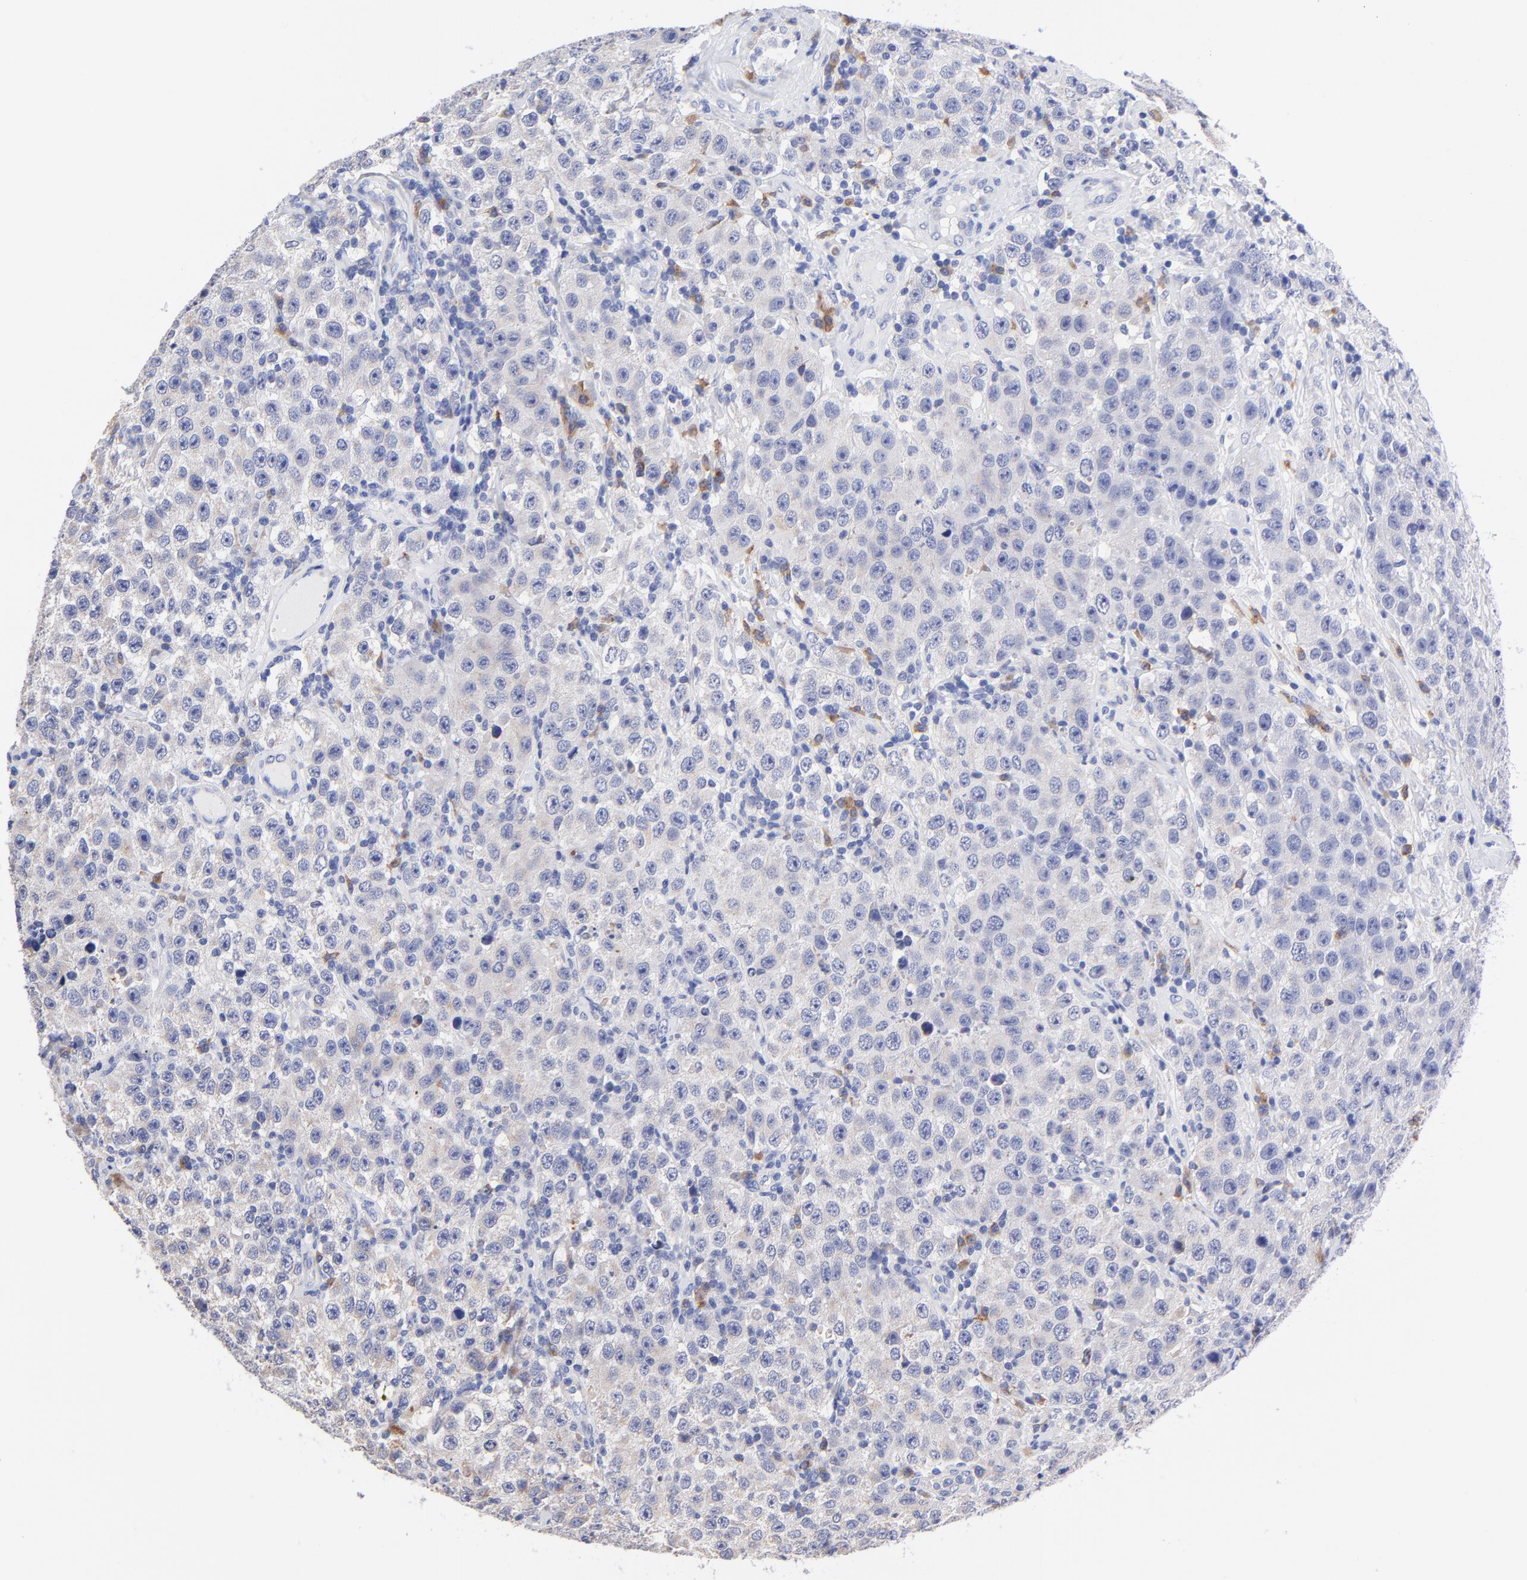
{"staining": {"intensity": "negative", "quantity": "none", "location": "none"}, "tissue": "testis cancer", "cell_type": "Tumor cells", "image_type": "cancer", "snomed": [{"axis": "morphology", "description": "Seminoma, NOS"}, {"axis": "topography", "description": "Testis"}], "caption": "IHC of seminoma (testis) shows no expression in tumor cells.", "gene": "LAX1", "patient": {"sex": "male", "age": 52}}